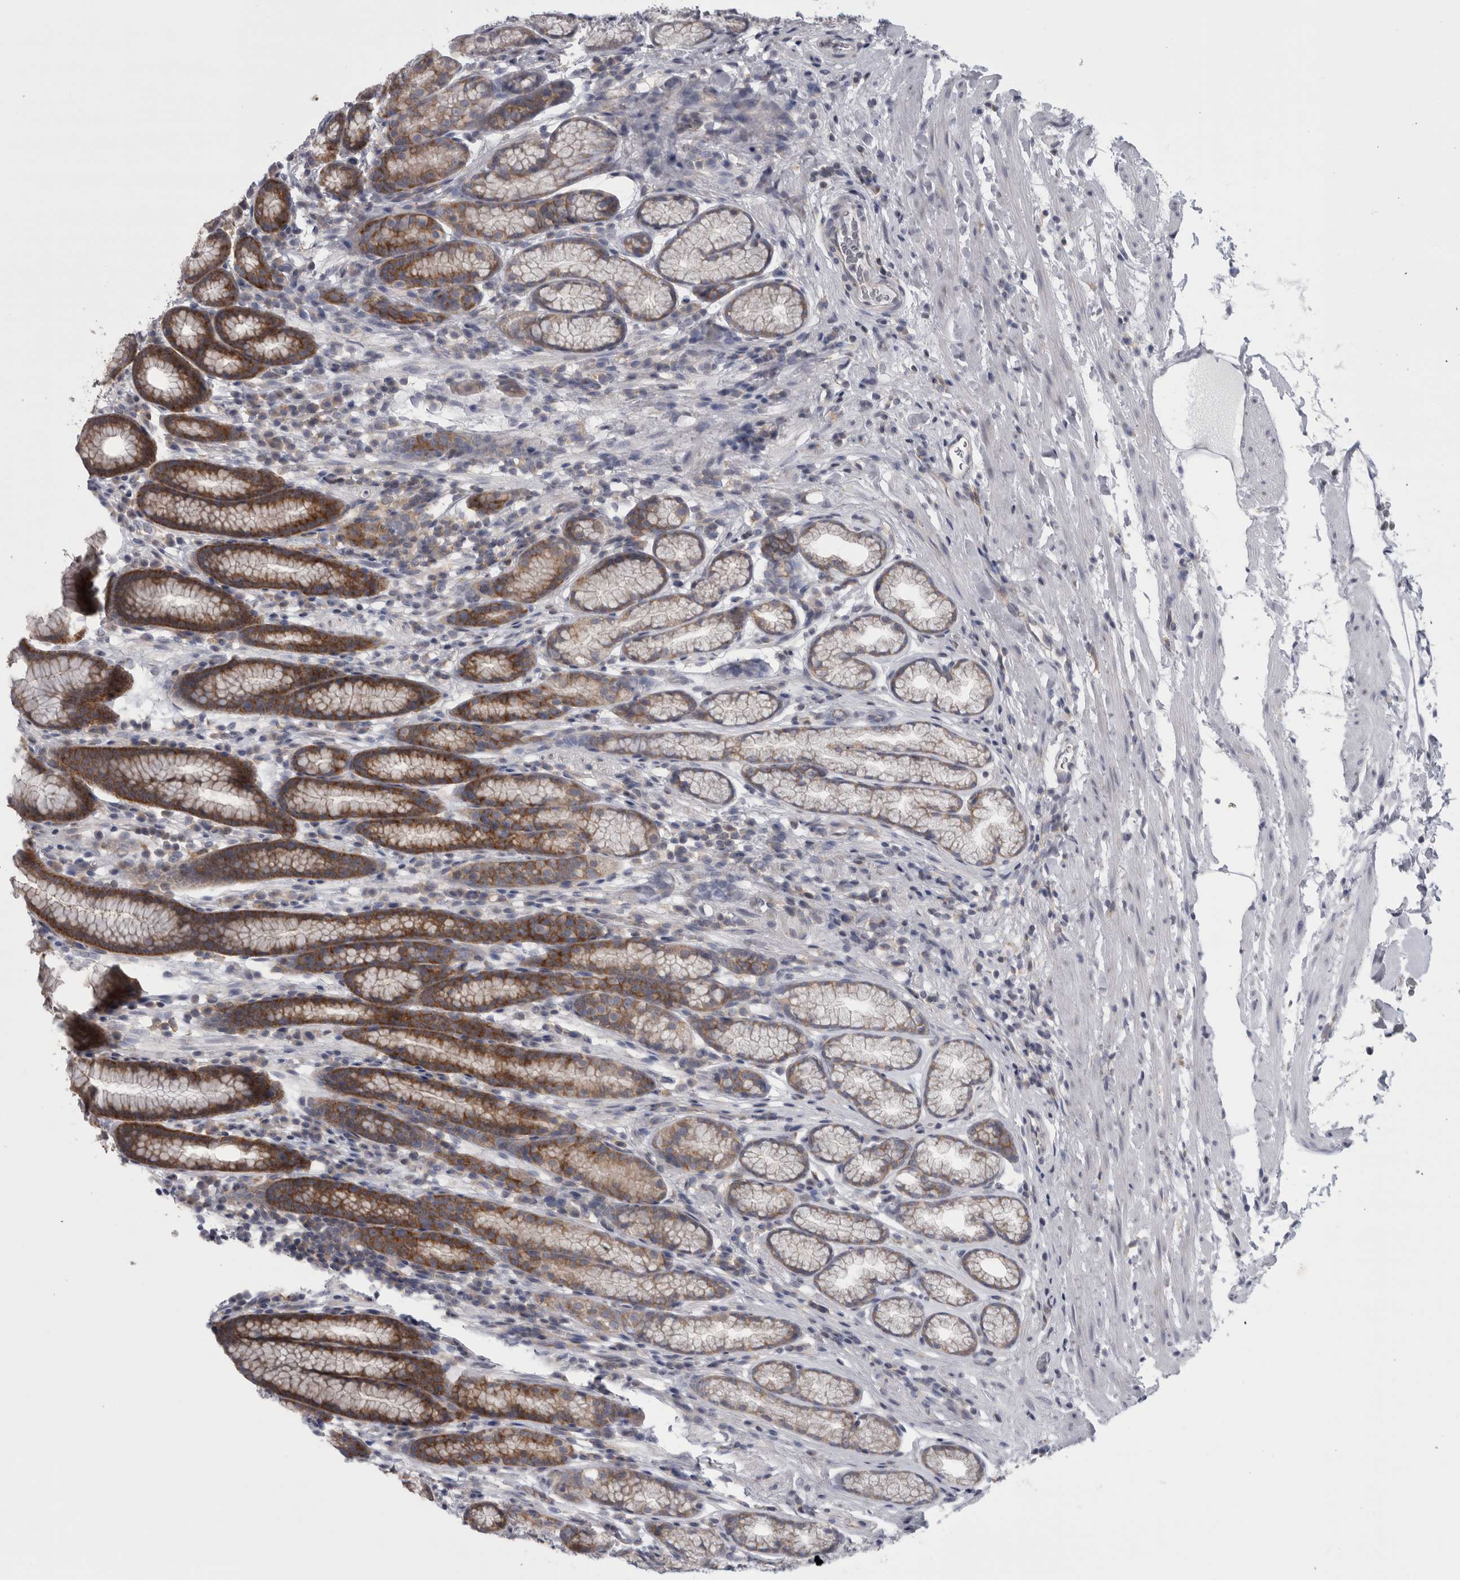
{"staining": {"intensity": "moderate", "quantity": "25%-75%", "location": "cytoplasmic/membranous"}, "tissue": "stomach", "cell_type": "Glandular cells", "image_type": "normal", "snomed": [{"axis": "morphology", "description": "Normal tissue, NOS"}, {"axis": "topography", "description": "Stomach"}], "caption": "This is a histology image of IHC staining of unremarkable stomach, which shows moderate staining in the cytoplasmic/membranous of glandular cells.", "gene": "PRRC2C", "patient": {"sex": "male", "age": 42}}